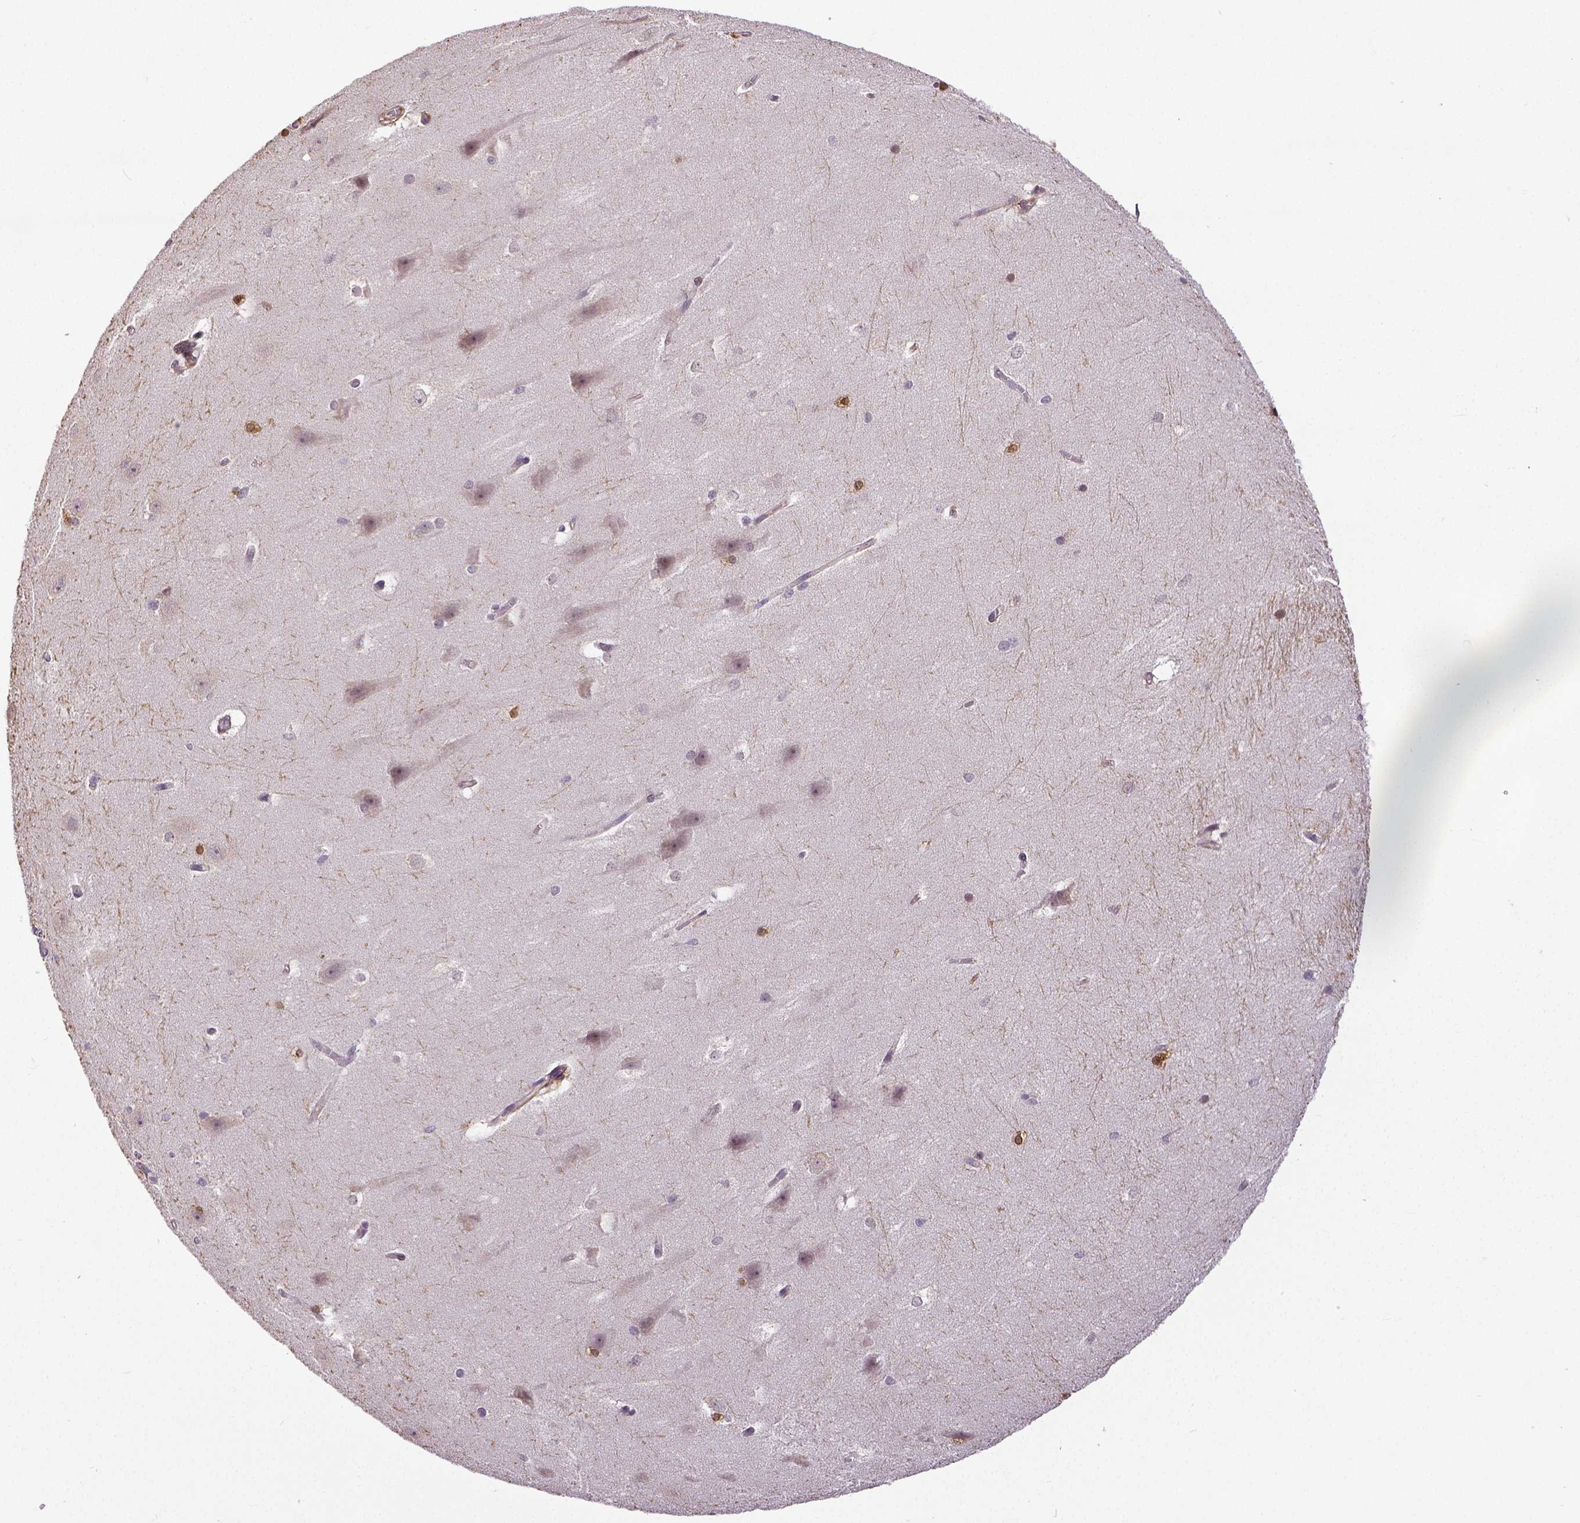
{"staining": {"intensity": "moderate", "quantity": "<25%", "location": "nuclear"}, "tissue": "hippocampus", "cell_type": "Glial cells", "image_type": "normal", "snomed": [{"axis": "morphology", "description": "Normal tissue, NOS"}, {"axis": "topography", "description": "Cerebral cortex"}, {"axis": "topography", "description": "Hippocampus"}], "caption": "This is a micrograph of immunohistochemistry (IHC) staining of unremarkable hippocampus, which shows moderate positivity in the nuclear of glial cells.", "gene": "DICER1", "patient": {"sex": "female", "age": 19}}